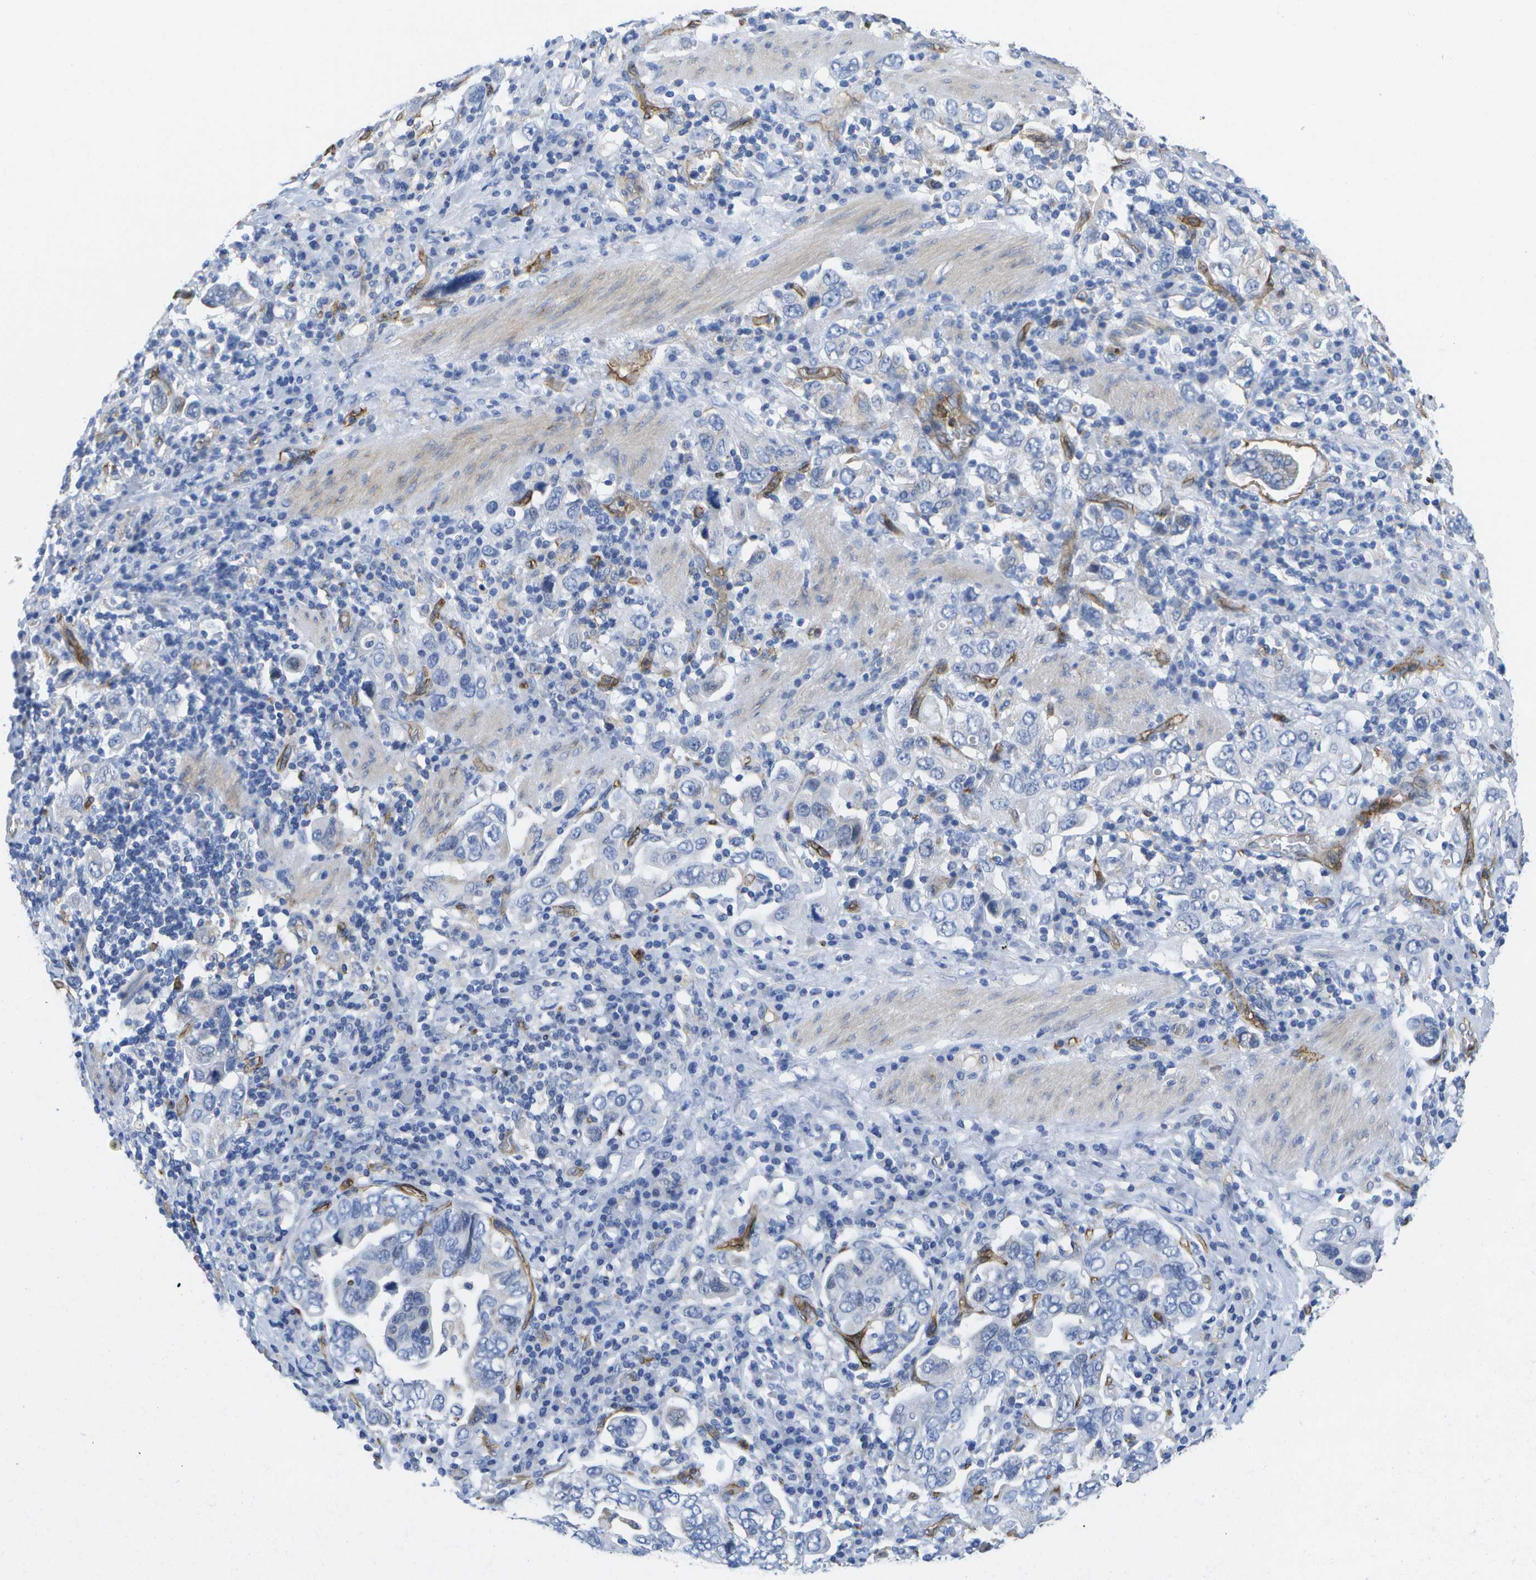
{"staining": {"intensity": "negative", "quantity": "none", "location": "none"}, "tissue": "stomach cancer", "cell_type": "Tumor cells", "image_type": "cancer", "snomed": [{"axis": "morphology", "description": "Adenocarcinoma, NOS"}, {"axis": "topography", "description": "Stomach, upper"}], "caption": "Adenocarcinoma (stomach) was stained to show a protein in brown. There is no significant staining in tumor cells.", "gene": "DYSF", "patient": {"sex": "male", "age": 62}}